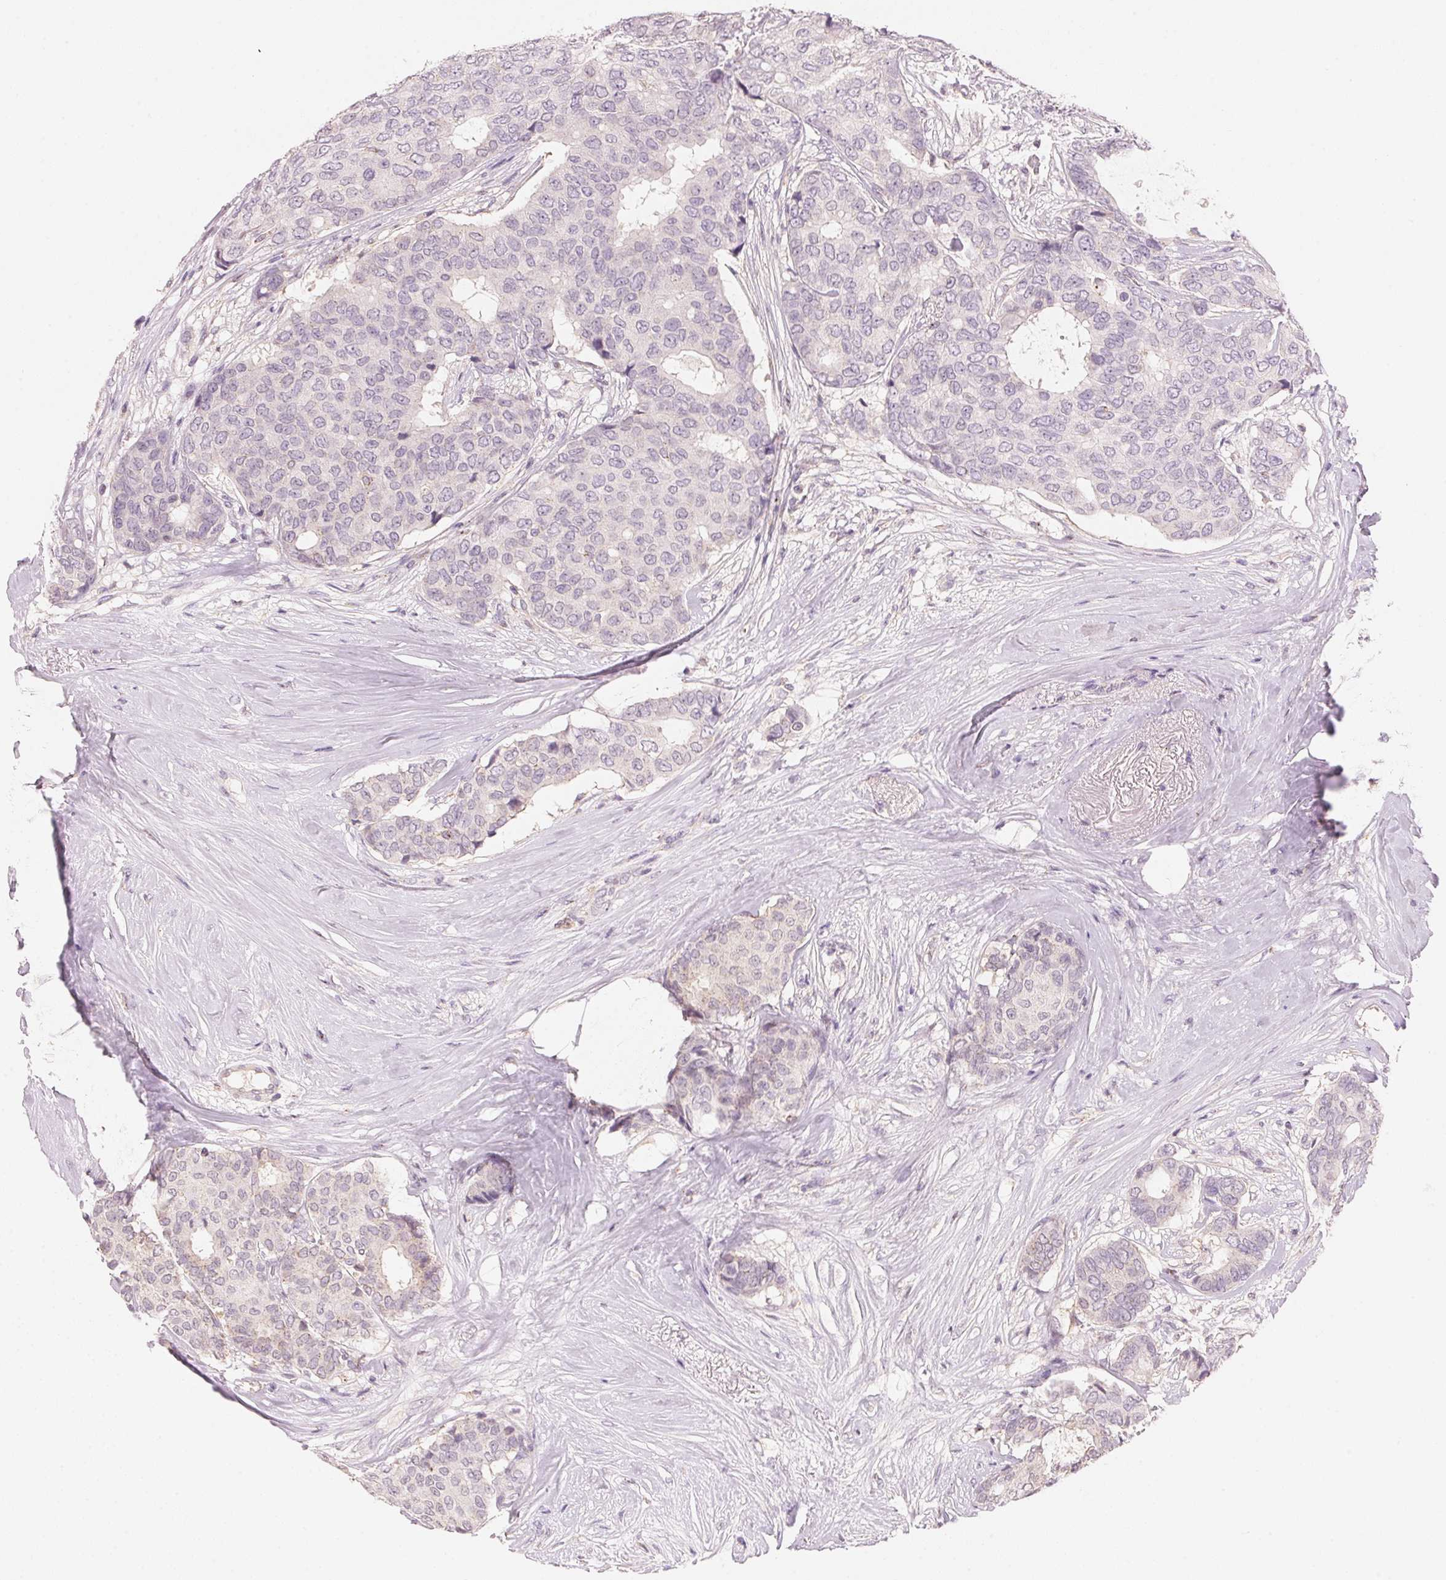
{"staining": {"intensity": "negative", "quantity": "none", "location": "none"}, "tissue": "breast cancer", "cell_type": "Tumor cells", "image_type": "cancer", "snomed": [{"axis": "morphology", "description": "Duct carcinoma"}, {"axis": "topography", "description": "Breast"}], "caption": "An IHC image of breast cancer is shown. There is no staining in tumor cells of breast cancer. (IHC, brightfield microscopy, high magnification).", "gene": "HOXB13", "patient": {"sex": "female", "age": 75}}